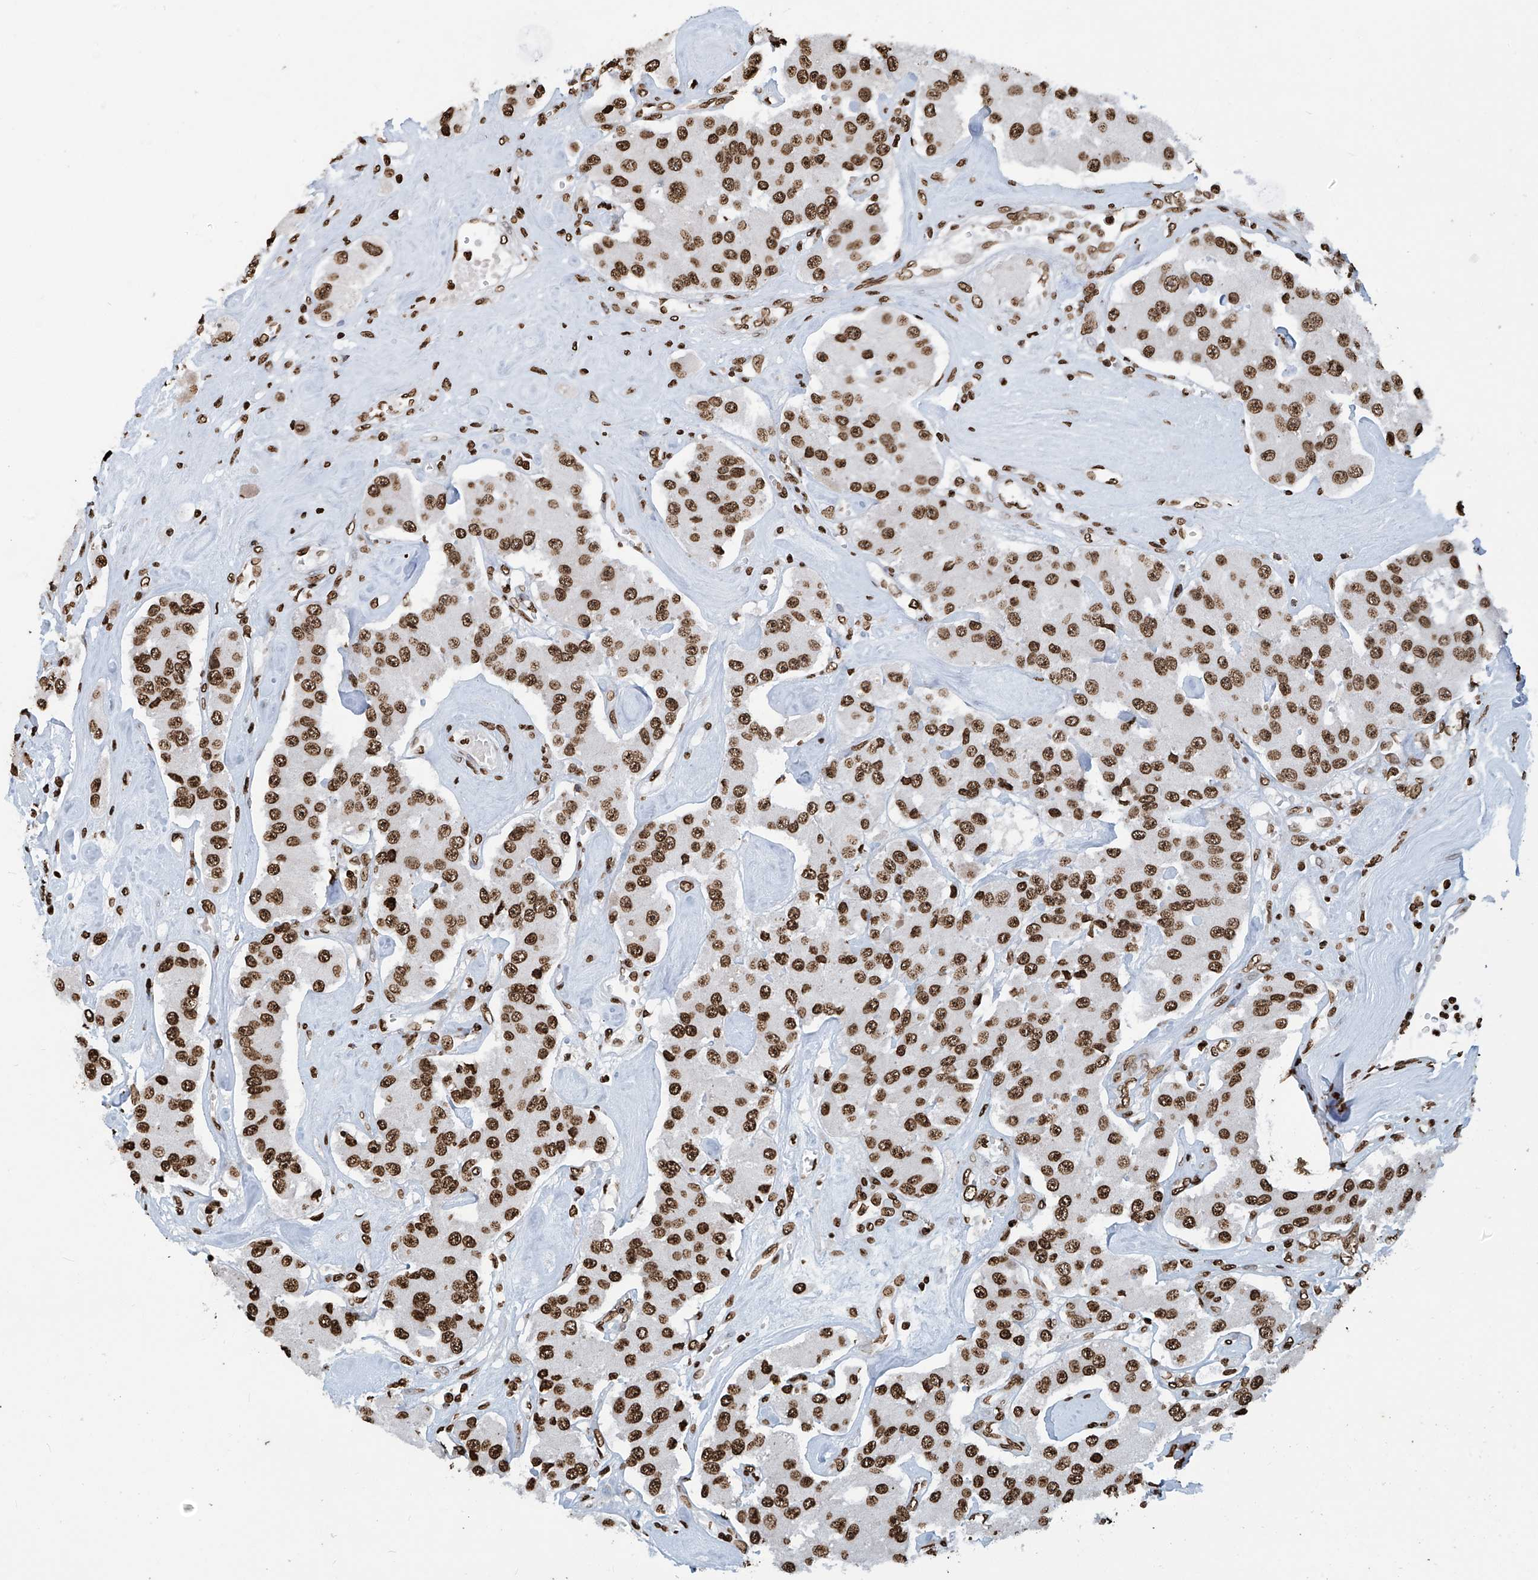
{"staining": {"intensity": "strong", "quantity": ">75%", "location": "nuclear"}, "tissue": "carcinoid", "cell_type": "Tumor cells", "image_type": "cancer", "snomed": [{"axis": "morphology", "description": "Carcinoid, malignant, NOS"}, {"axis": "topography", "description": "Pancreas"}], "caption": "This is a photomicrograph of immunohistochemistry staining of malignant carcinoid, which shows strong positivity in the nuclear of tumor cells.", "gene": "DPPA2", "patient": {"sex": "male", "age": 41}}